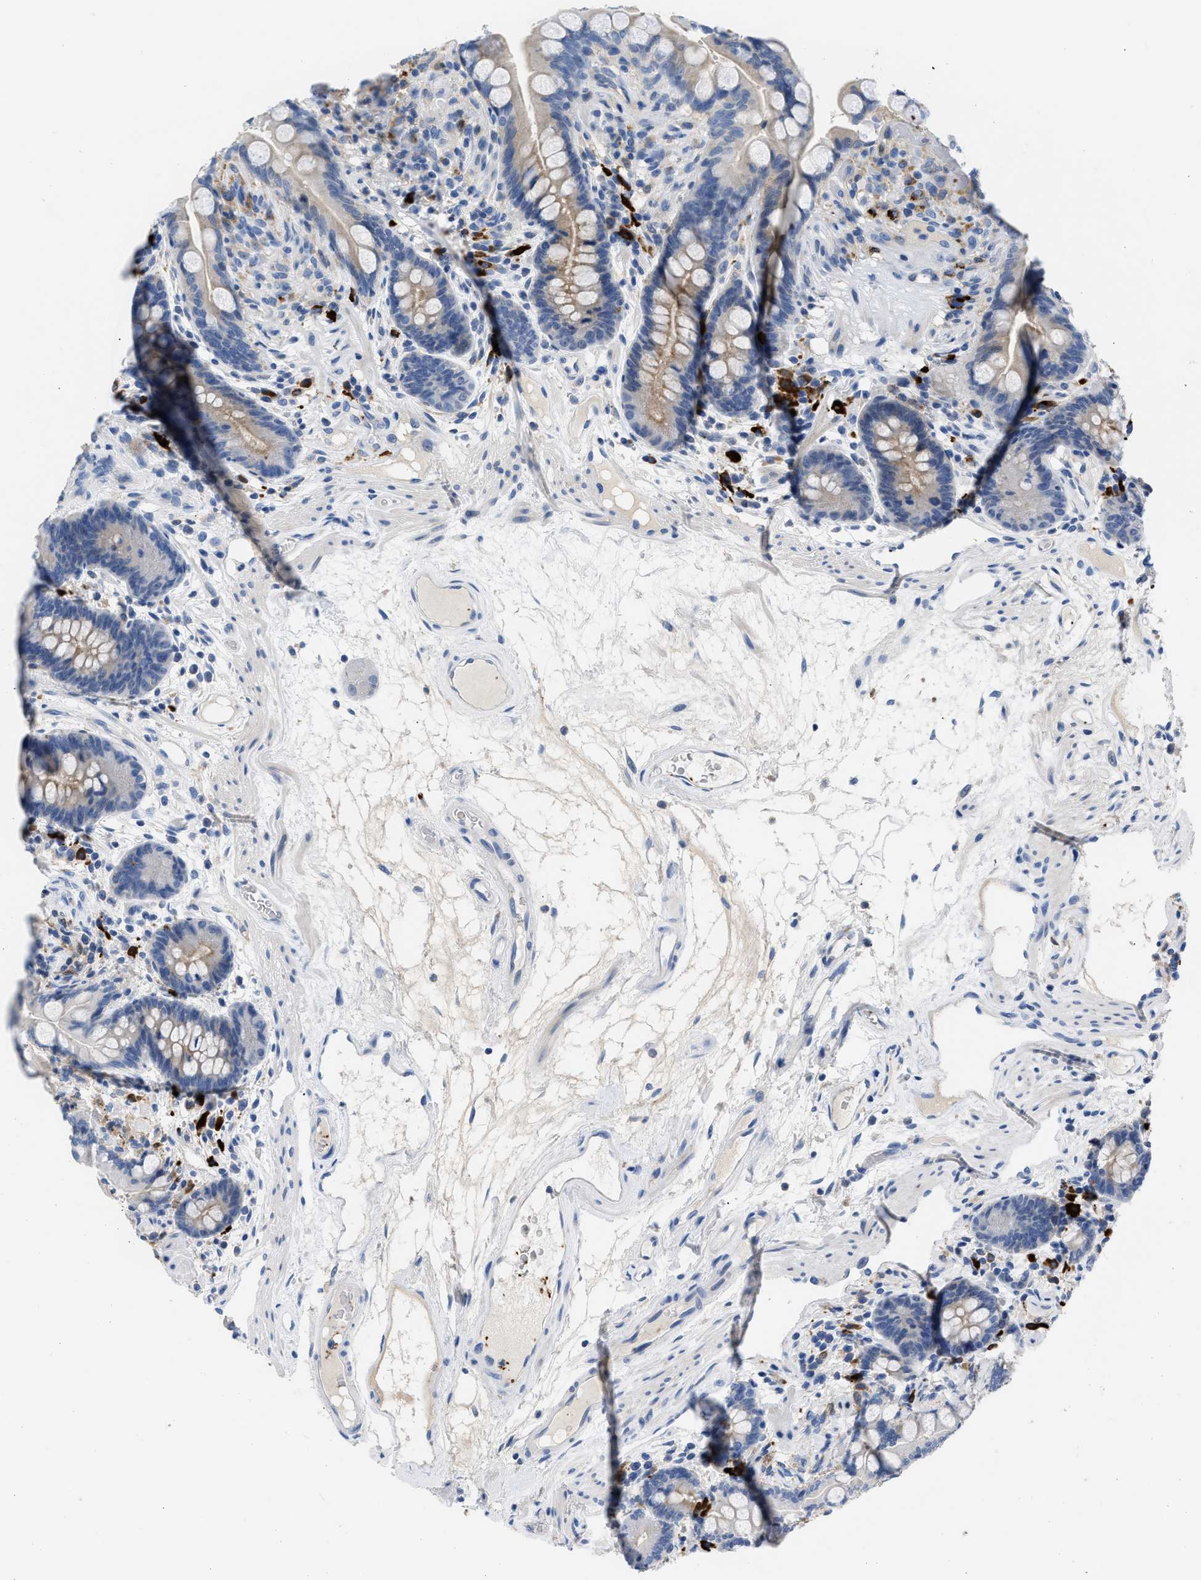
{"staining": {"intensity": "negative", "quantity": "none", "location": "none"}, "tissue": "colon", "cell_type": "Endothelial cells", "image_type": "normal", "snomed": [{"axis": "morphology", "description": "Normal tissue, NOS"}, {"axis": "topography", "description": "Colon"}], "caption": "IHC image of benign colon: colon stained with DAB (3,3'-diaminobenzidine) exhibits no significant protein staining in endothelial cells.", "gene": "FGF18", "patient": {"sex": "male", "age": 73}}